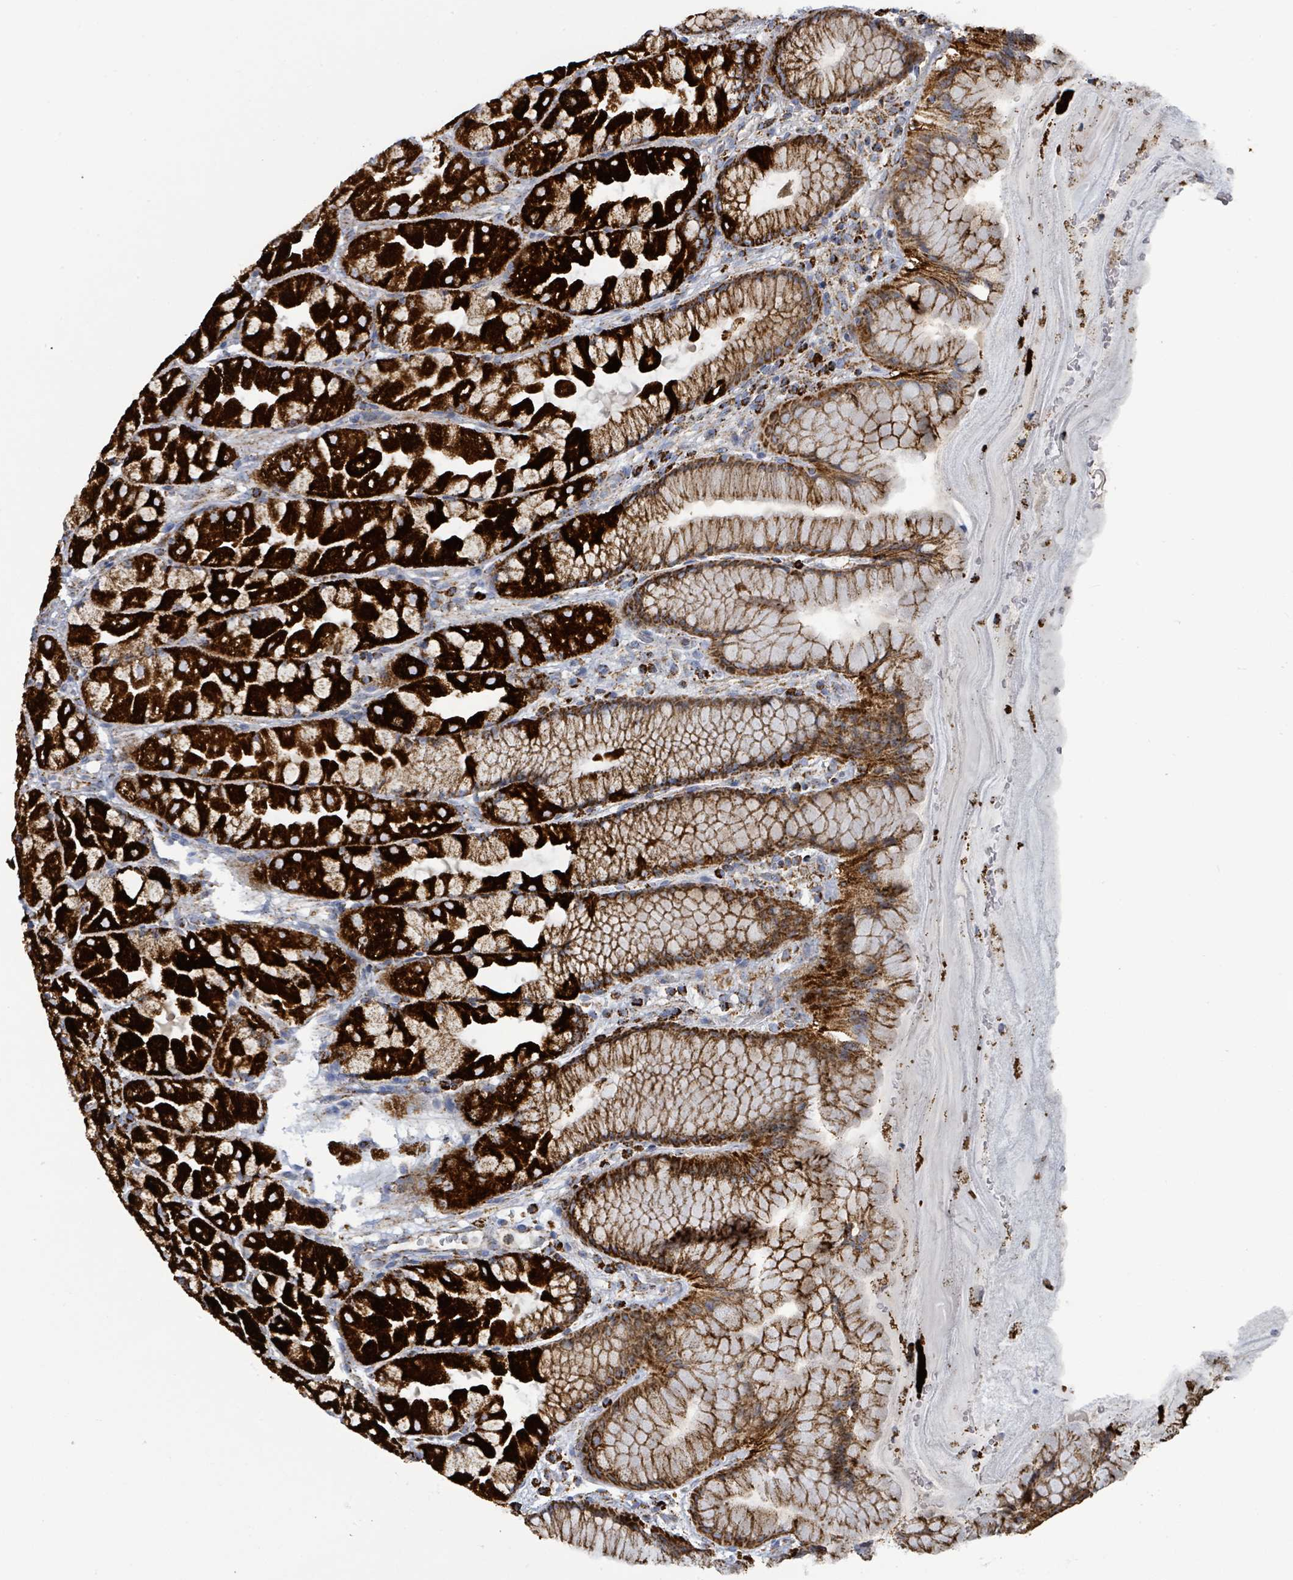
{"staining": {"intensity": "strong", "quantity": ">75%", "location": "cytoplasmic/membranous"}, "tissue": "stomach", "cell_type": "Glandular cells", "image_type": "normal", "snomed": [{"axis": "morphology", "description": "Normal tissue, NOS"}, {"axis": "topography", "description": "Stomach"}], "caption": "Glandular cells demonstrate strong cytoplasmic/membranous expression in approximately >75% of cells in benign stomach.", "gene": "SUCLG2", "patient": {"sex": "male", "age": 57}}